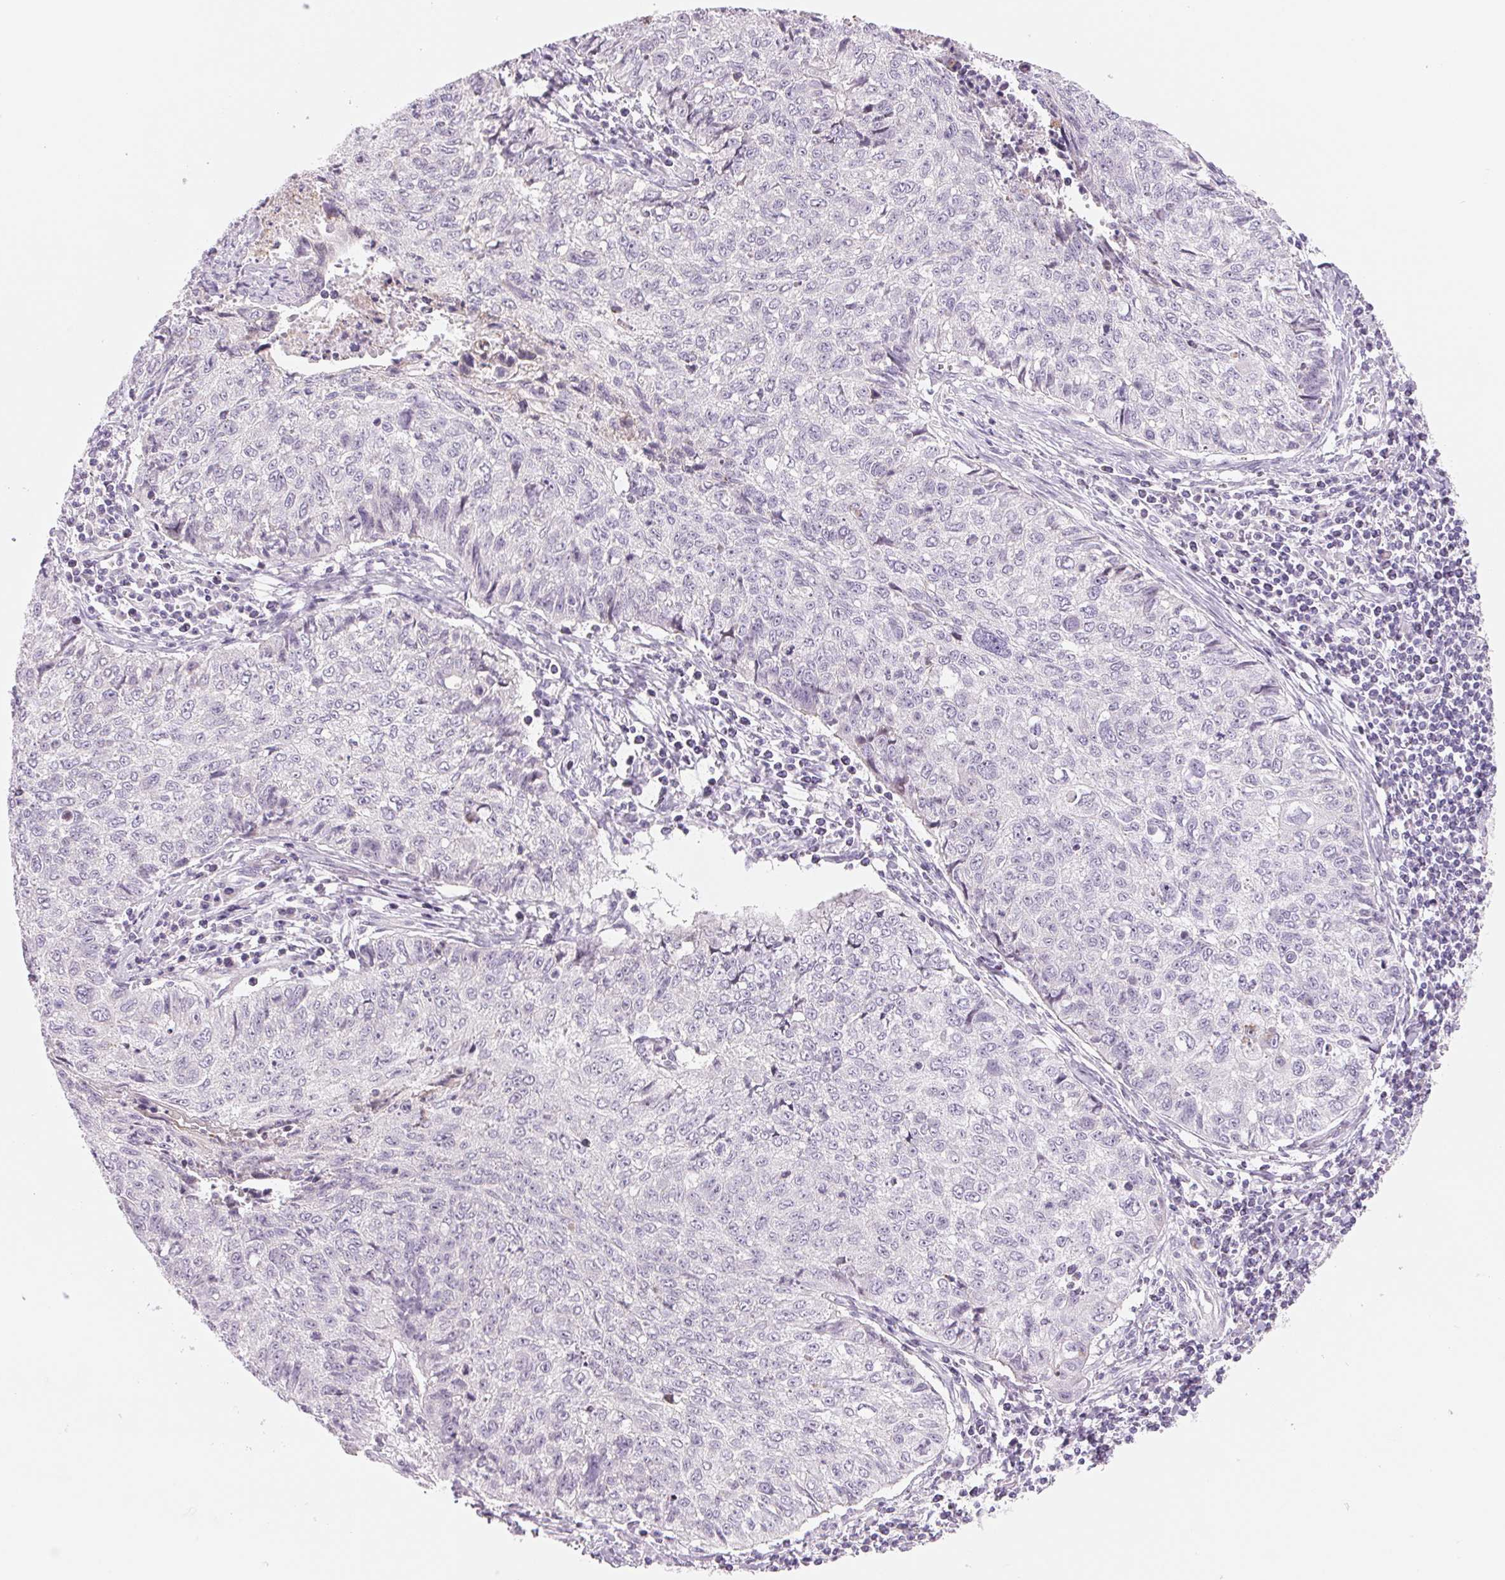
{"staining": {"intensity": "negative", "quantity": "none", "location": "none"}, "tissue": "lung cancer", "cell_type": "Tumor cells", "image_type": "cancer", "snomed": [{"axis": "morphology", "description": "Normal morphology"}, {"axis": "morphology", "description": "Aneuploidy"}, {"axis": "morphology", "description": "Squamous cell carcinoma, NOS"}, {"axis": "topography", "description": "Lymph node"}, {"axis": "topography", "description": "Lung"}], "caption": "A photomicrograph of human squamous cell carcinoma (lung) is negative for staining in tumor cells.", "gene": "CCDC168", "patient": {"sex": "female", "age": 76}}